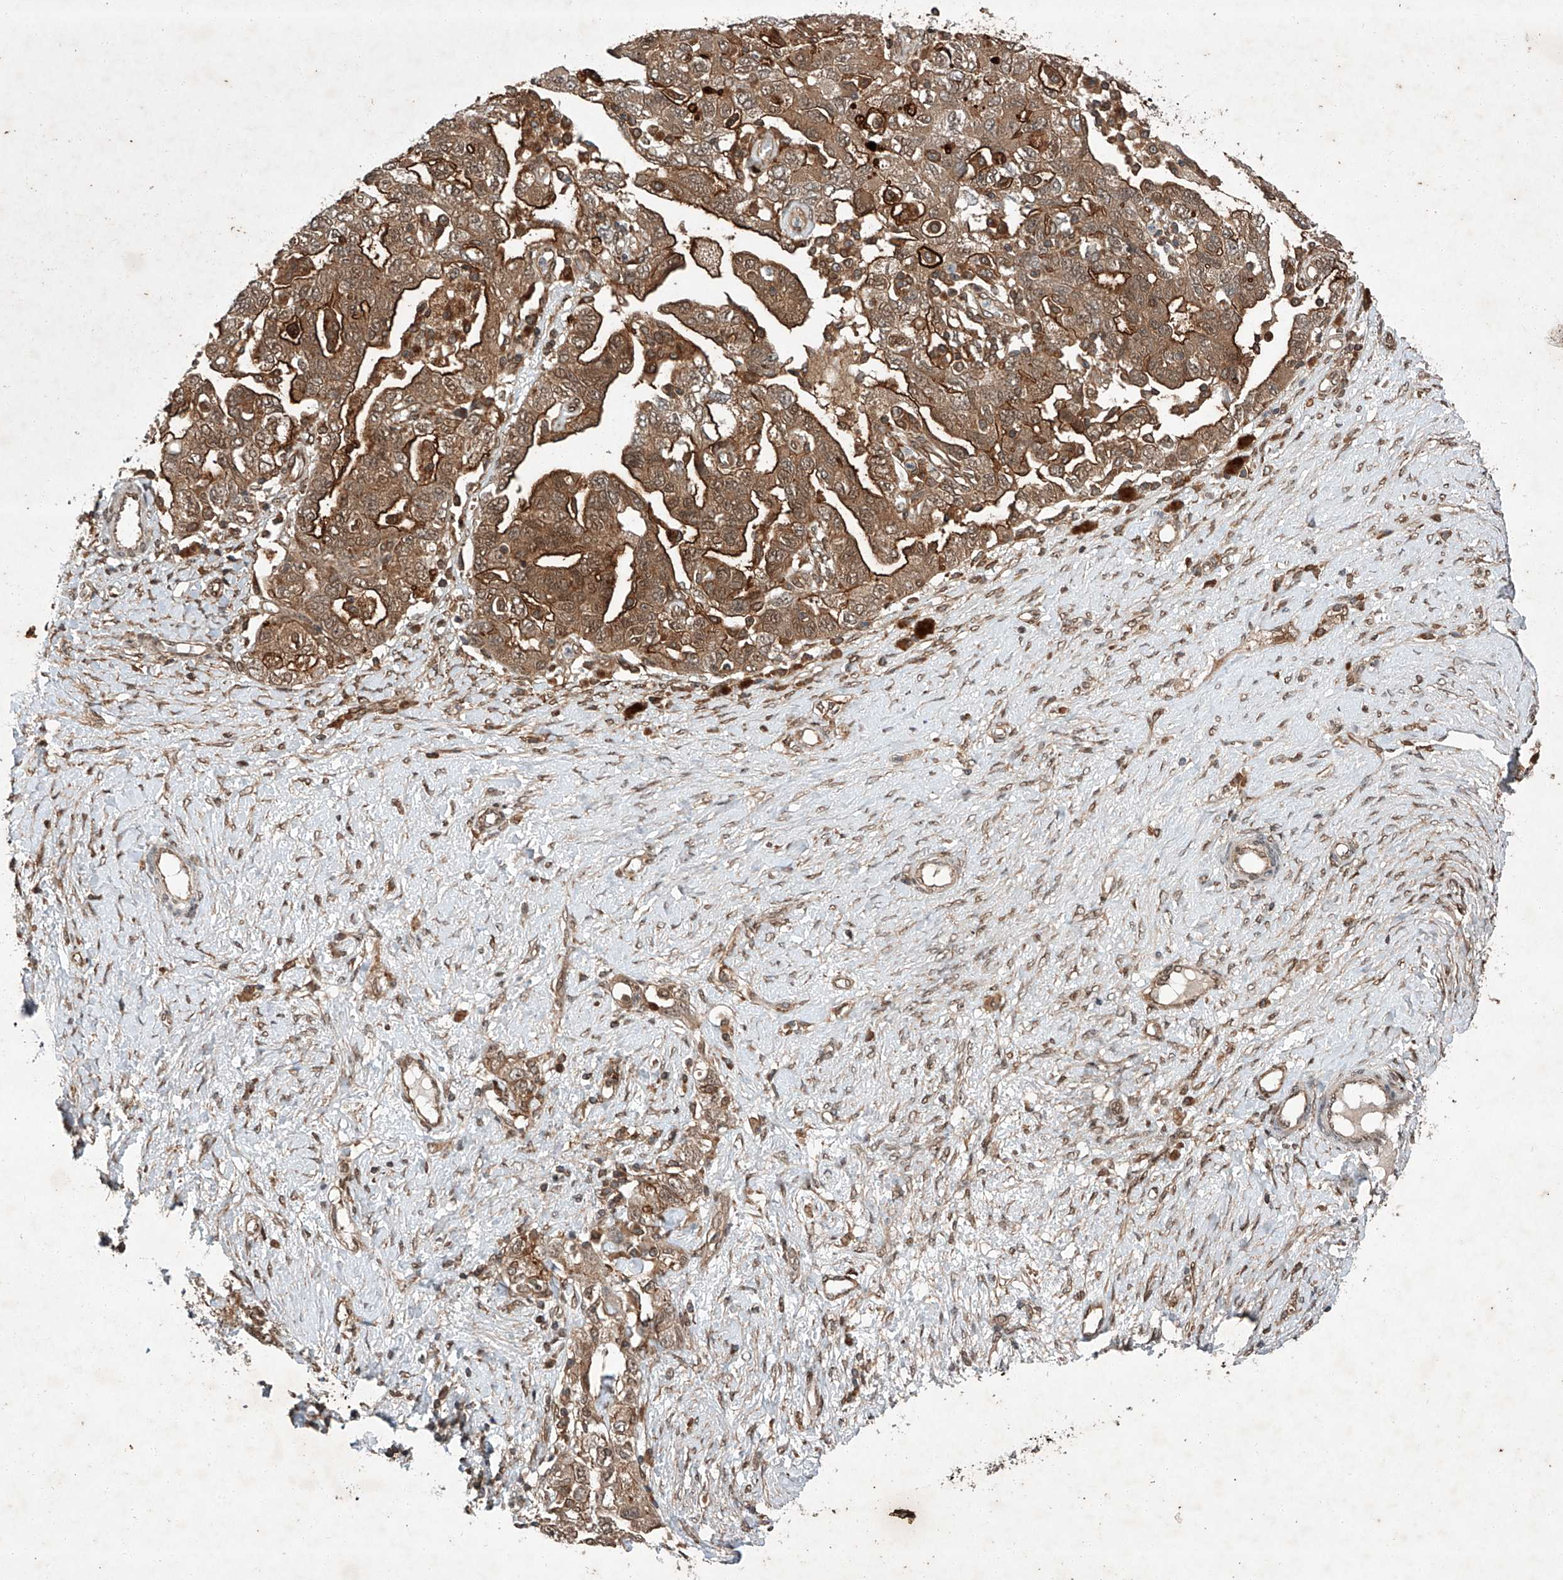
{"staining": {"intensity": "strong", "quantity": ">75%", "location": "cytoplasmic/membranous"}, "tissue": "ovarian cancer", "cell_type": "Tumor cells", "image_type": "cancer", "snomed": [{"axis": "morphology", "description": "Carcinoma, NOS"}, {"axis": "morphology", "description": "Cystadenocarcinoma, serous, NOS"}, {"axis": "topography", "description": "Ovary"}], "caption": "Carcinoma (ovarian) stained for a protein demonstrates strong cytoplasmic/membranous positivity in tumor cells. (DAB = brown stain, brightfield microscopy at high magnification).", "gene": "ZFP28", "patient": {"sex": "female", "age": 69}}